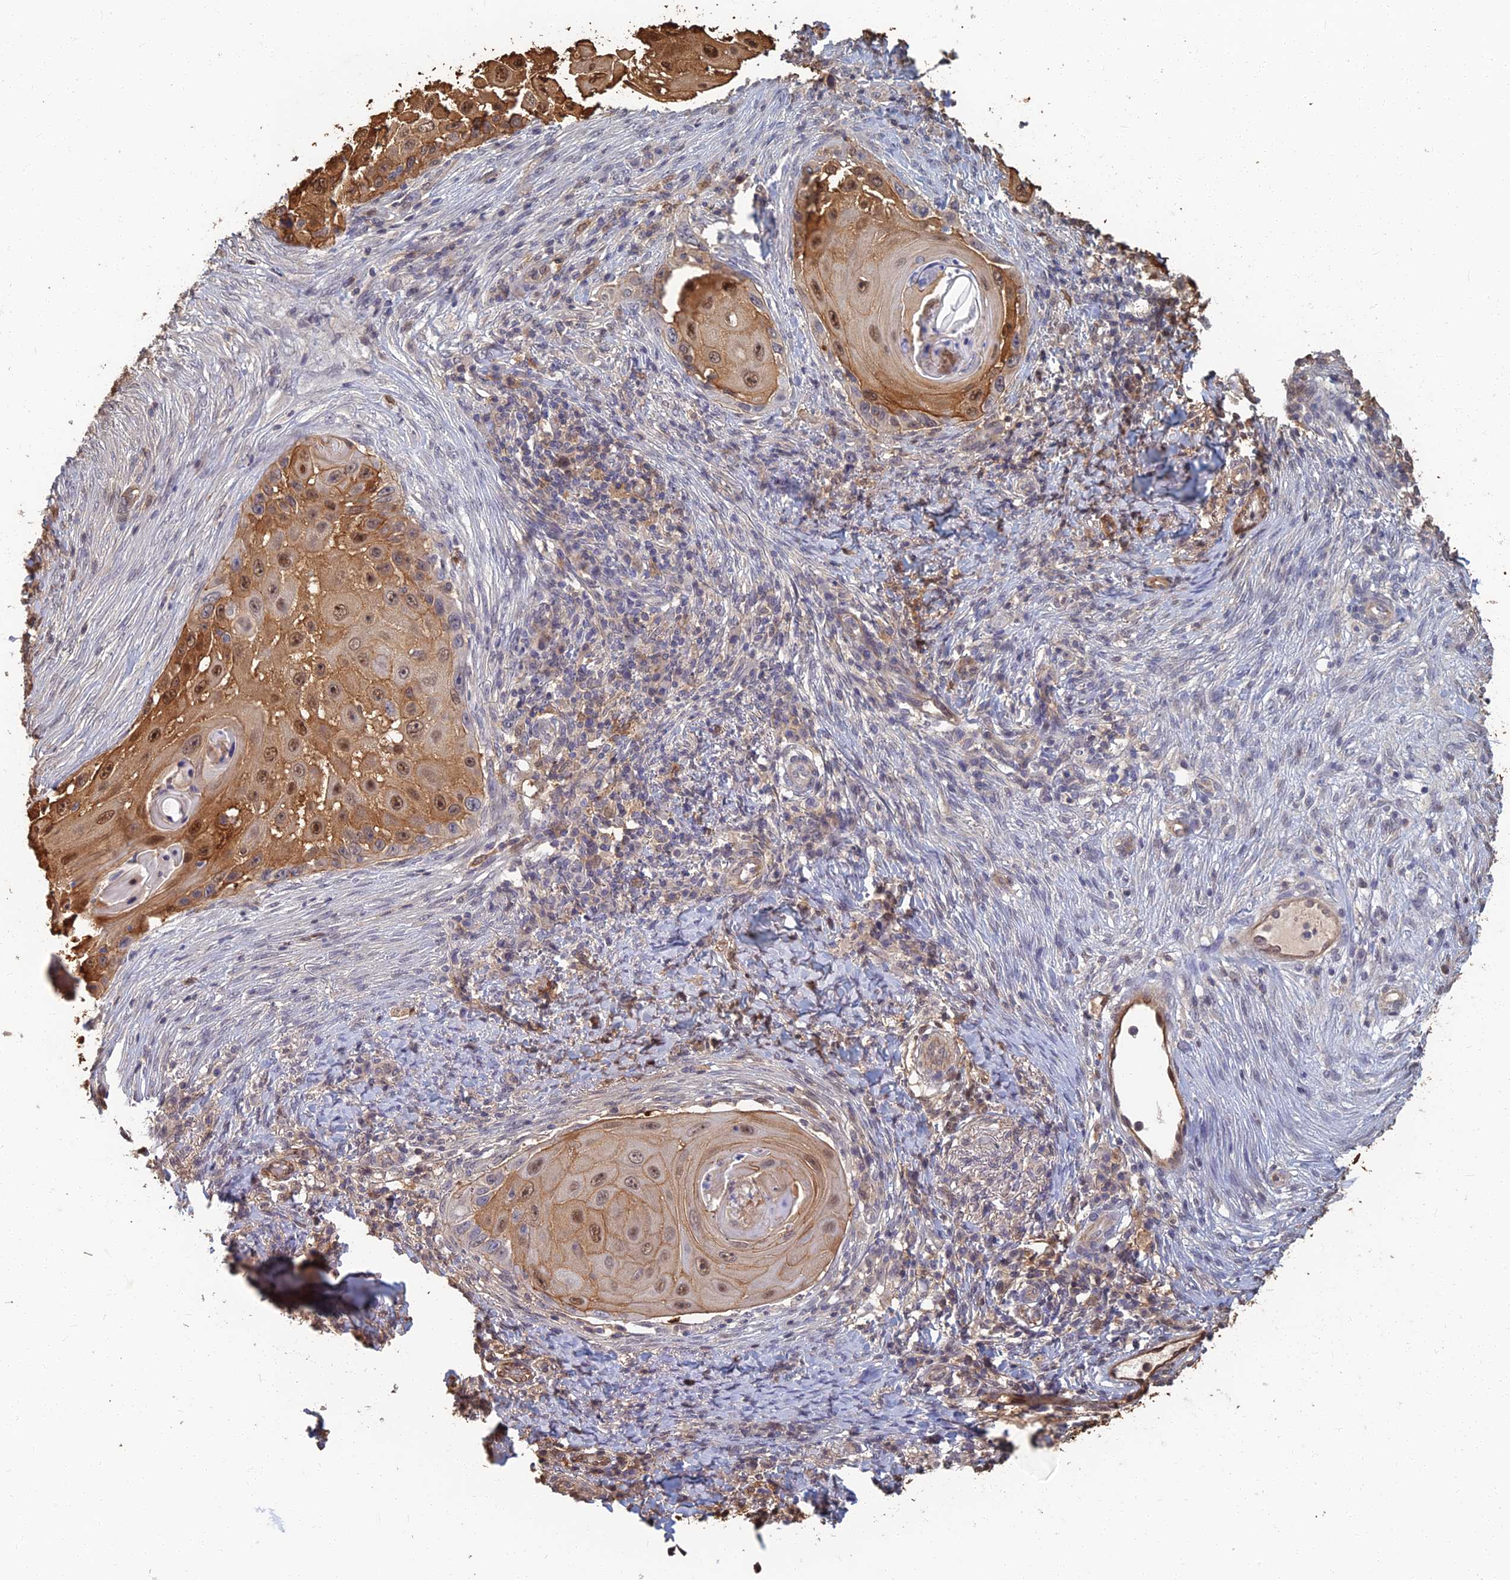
{"staining": {"intensity": "moderate", "quantity": ">75%", "location": "cytoplasmic/membranous,nuclear"}, "tissue": "skin cancer", "cell_type": "Tumor cells", "image_type": "cancer", "snomed": [{"axis": "morphology", "description": "Squamous cell carcinoma, NOS"}, {"axis": "topography", "description": "Skin"}], "caption": "A brown stain labels moderate cytoplasmic/membranous and nuclear positivity of a protein in skin squamous cell carcinoma tumor cells. (brown staining indicates protein expression, while blue staining denotes nuclei).", "gene": "LRRN3", "patient": {"sex": "female", "age": 44}}